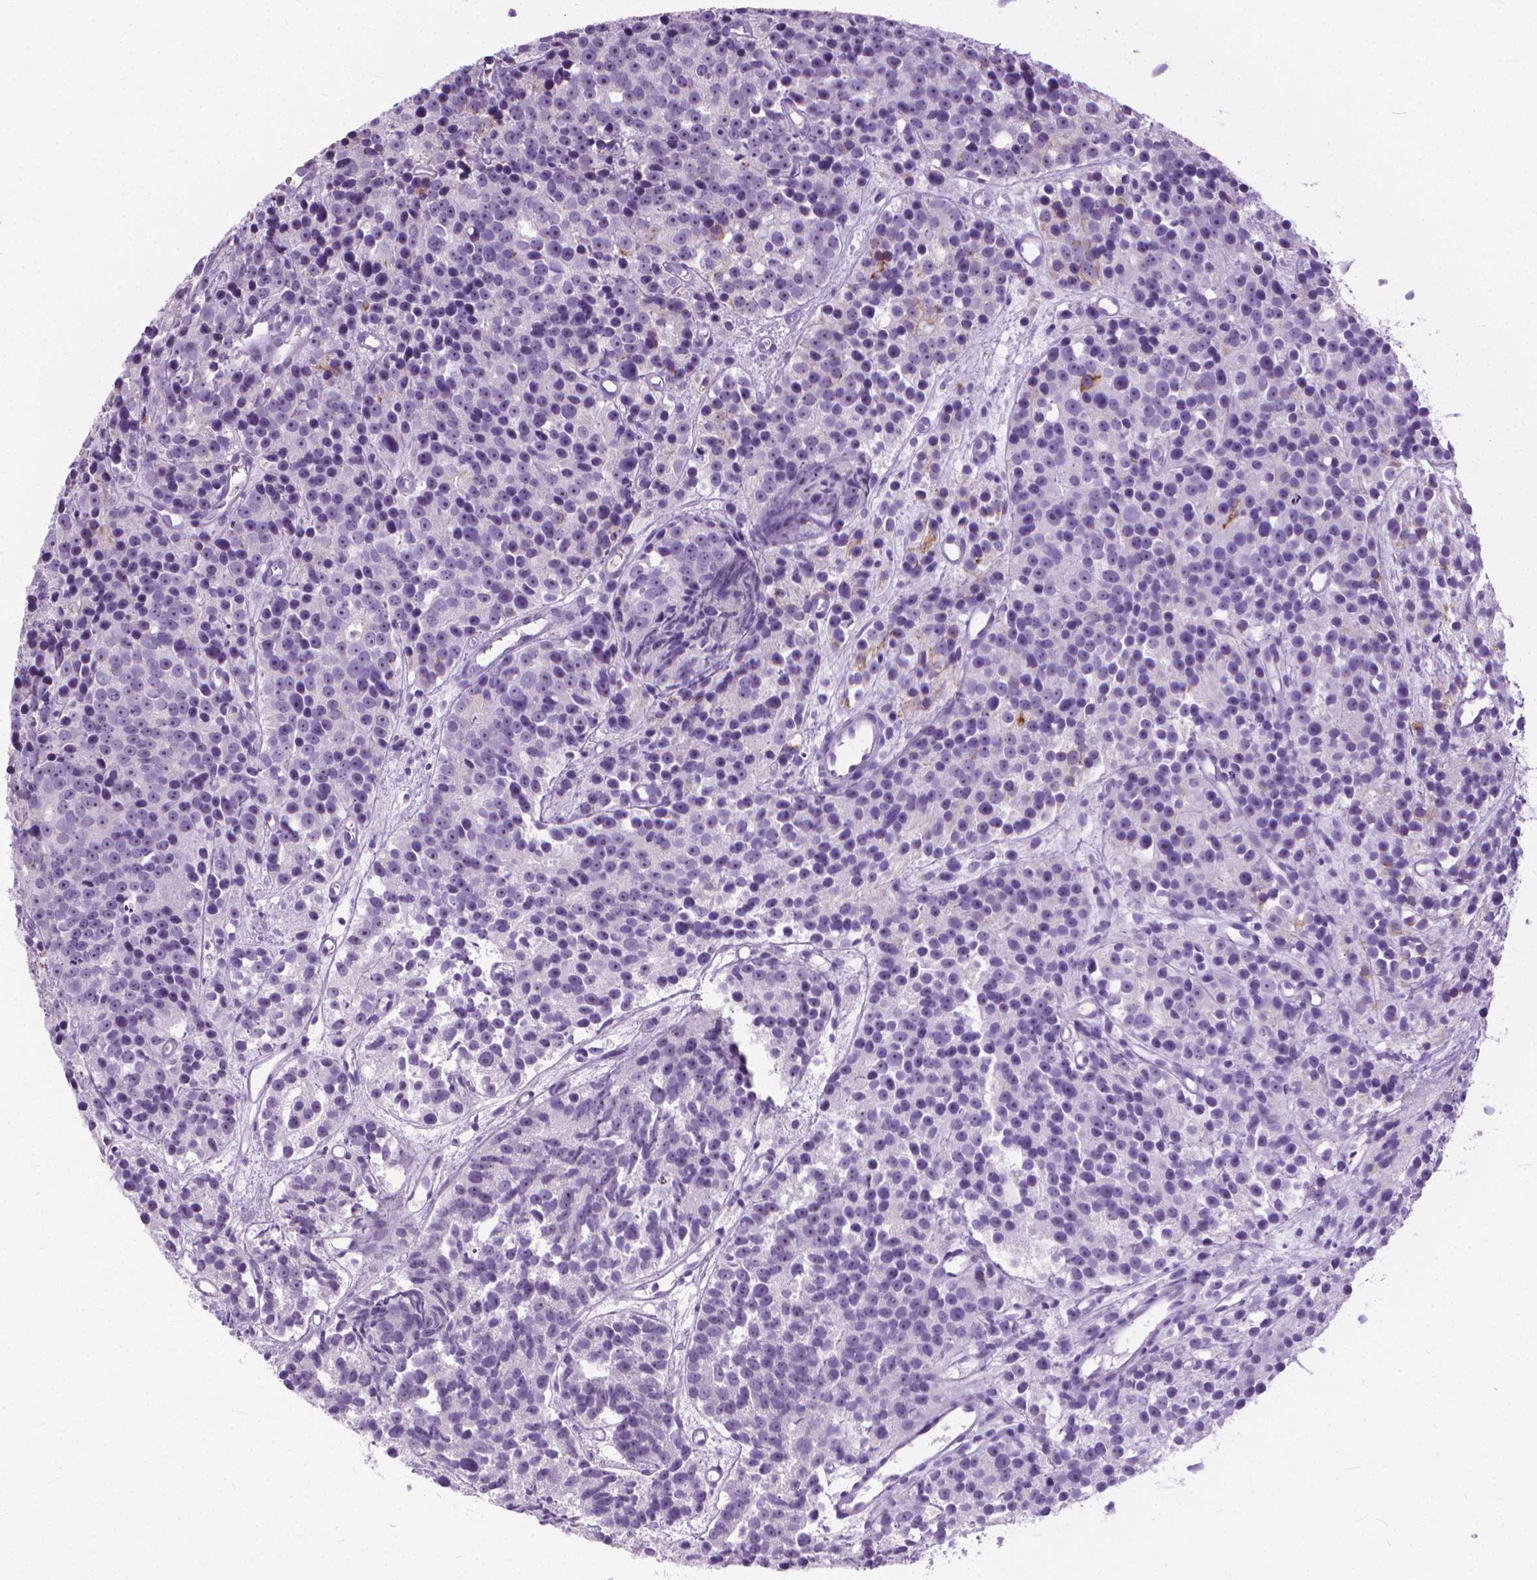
{"staining": {"intensity": "negative", "quantity": "none", "location": "none"}, "tissue": "prostate cancer", "cell_type": "Tumor cells", "image_type": "cancer", "snomed": [{"axis": "morphology", "description": "Adenocarcinoma, High grade"}, {"axis": "topography", "description": "Prostate"}], "caption": "DAB (3,3'-diaminobenzidine) immunohistochemical staining of adenocarcinoma (high-grade) (prostate) reveals no significant expression in tumor cells.", "gene": "HTR2B", "patient": {"sex": "male", "age": 77}}